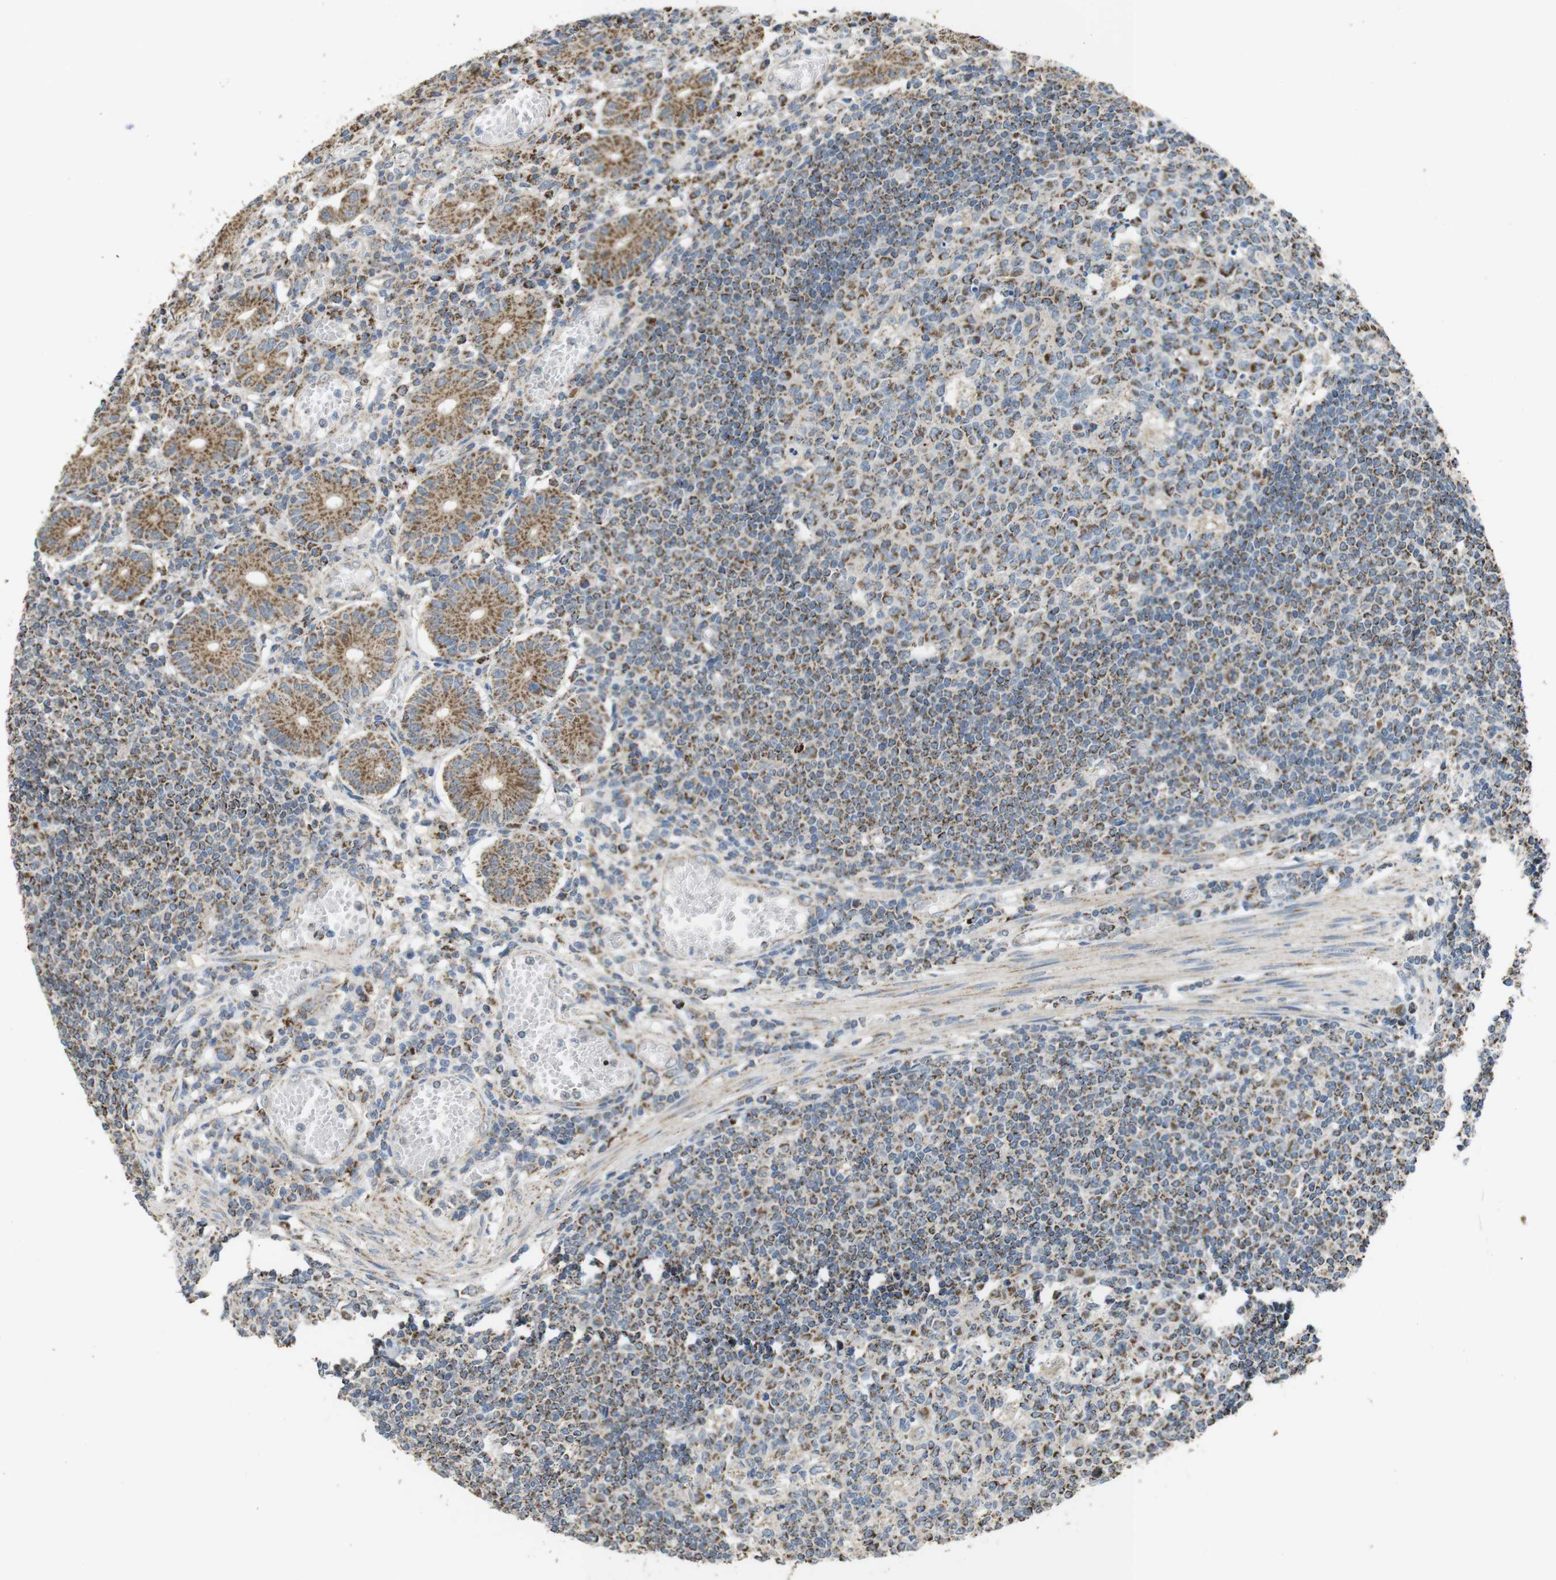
{"staining": {"intensity": "strong", "quantity": ">75%", "location": "cytoplasmic/membranous"}, "tissue": "small intestine", "cell_type": "Glandular cells", "image_type": "normal", "snomed": [{"axis": "morphology", "description": "Normal tissue, NOS"}, {"axis": "morphology", "description": "Cystadenocarcinoma, serous, Metastatic site"}, {"axis": "topography", "description": "Small intestine"}], "caption": "DAB immunohistochemical staining of normal small intestine exhibits strong cytoplasmic/membranous protein positivity in approximately >75% of glandular cells.", "gene": "CALHM2", "patient": {"sex": "female", "age": 61}}